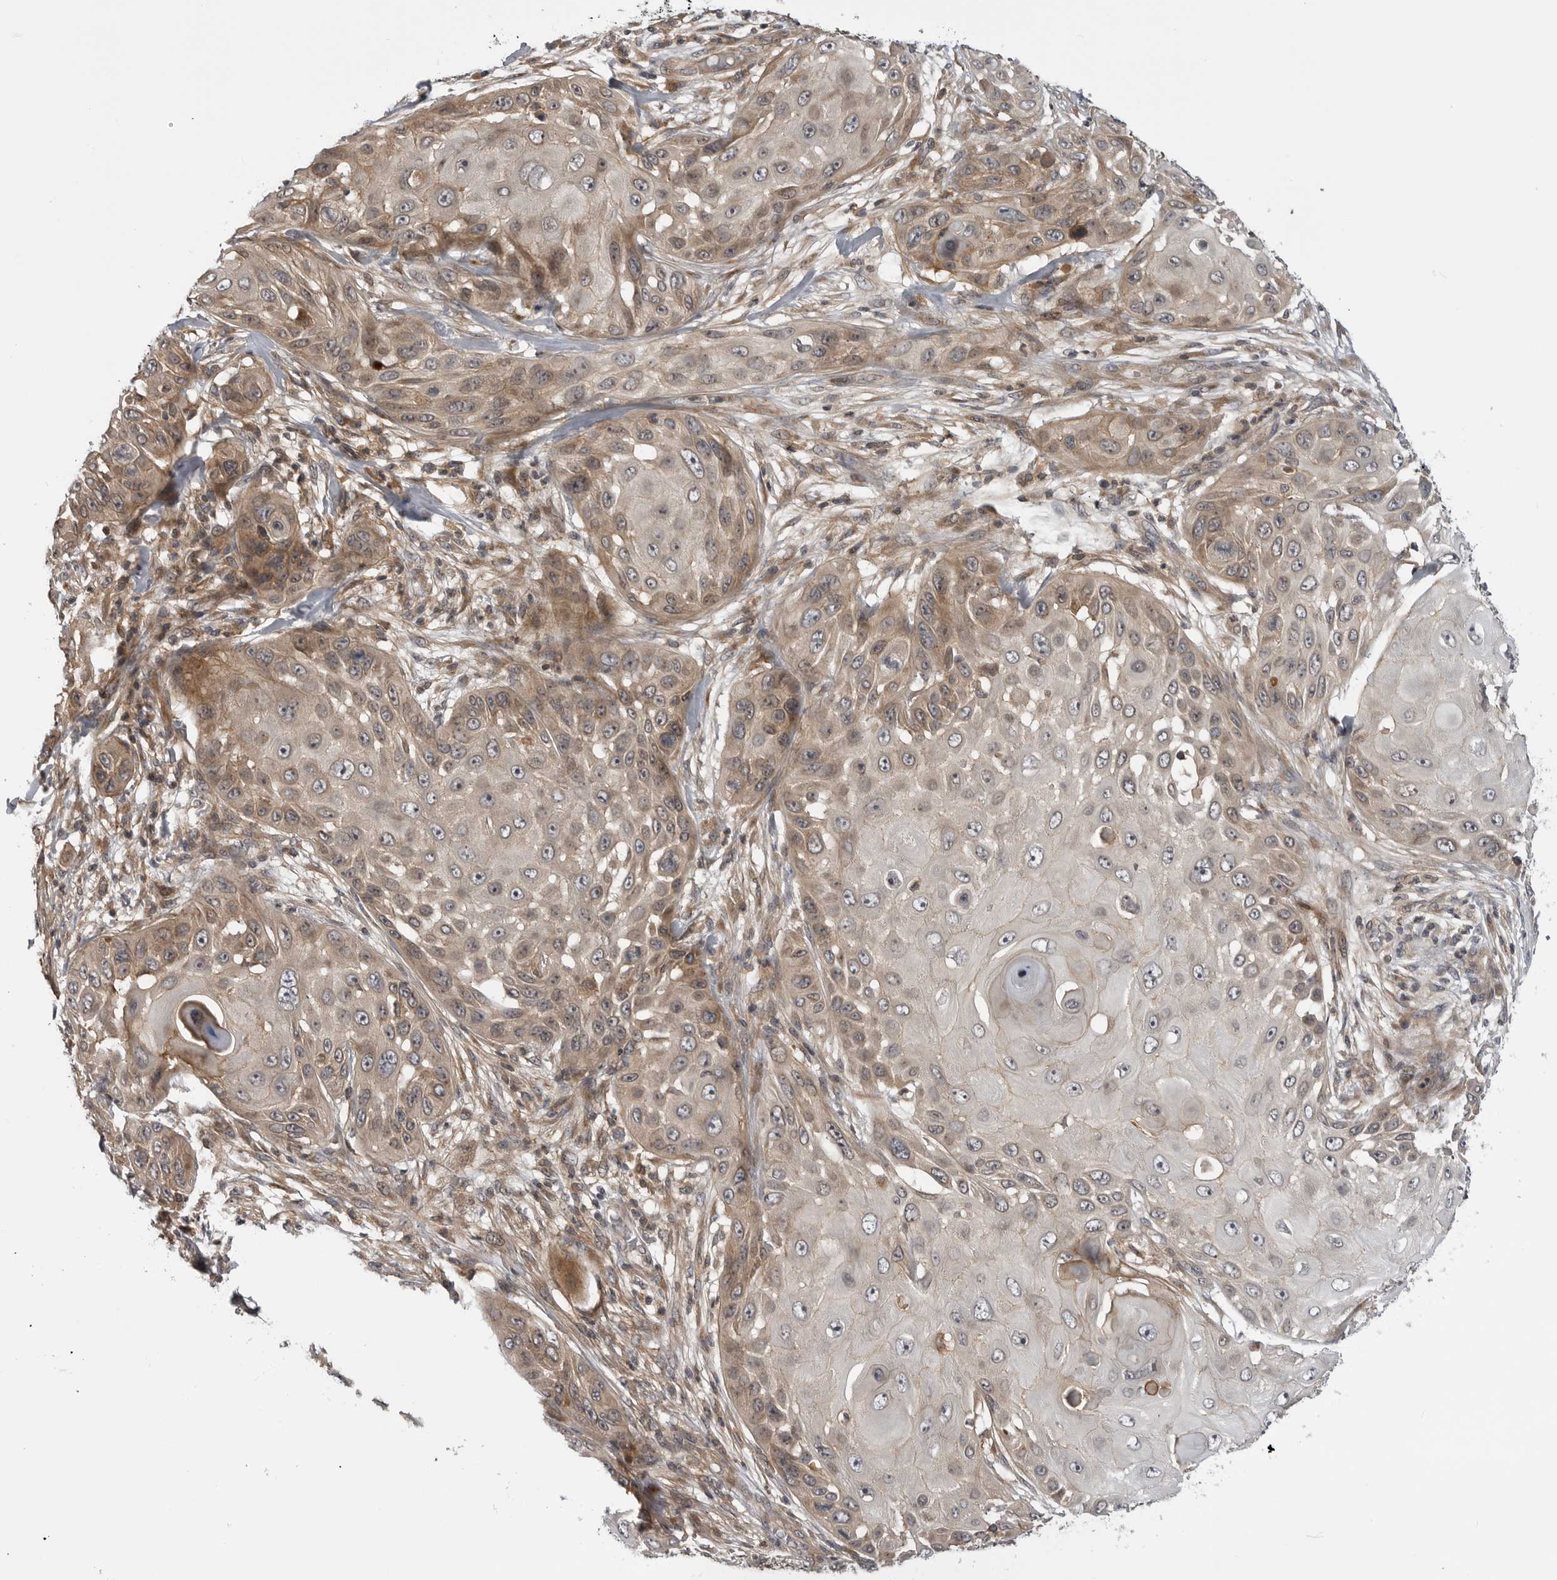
{"staining": {"intensity": "moderate", "quantity": "<25%", "location": "cytoplasmic/membranous"}, "tissue": "skin cancer", "cell_type": "Tumor cells", "image_type": "cancer", "snomed": [{"axis": "morphology", "description": "Squamous cell carcinoma, NOS"}, {"axis": "topography", "description": "Skin"}], "caption": "Skin cancer was stained to show a protein in brown. There is low levels of moderate cytoplasmic/membranous positivity in approximately <25% of tumor cells. The protein is stained brown, and the nuclei are stained in blue (DAB IHC with brightfield microscopy, high magnification).", "gene": "LRRC45", "patient": {"sex": "female", "age": 44}}